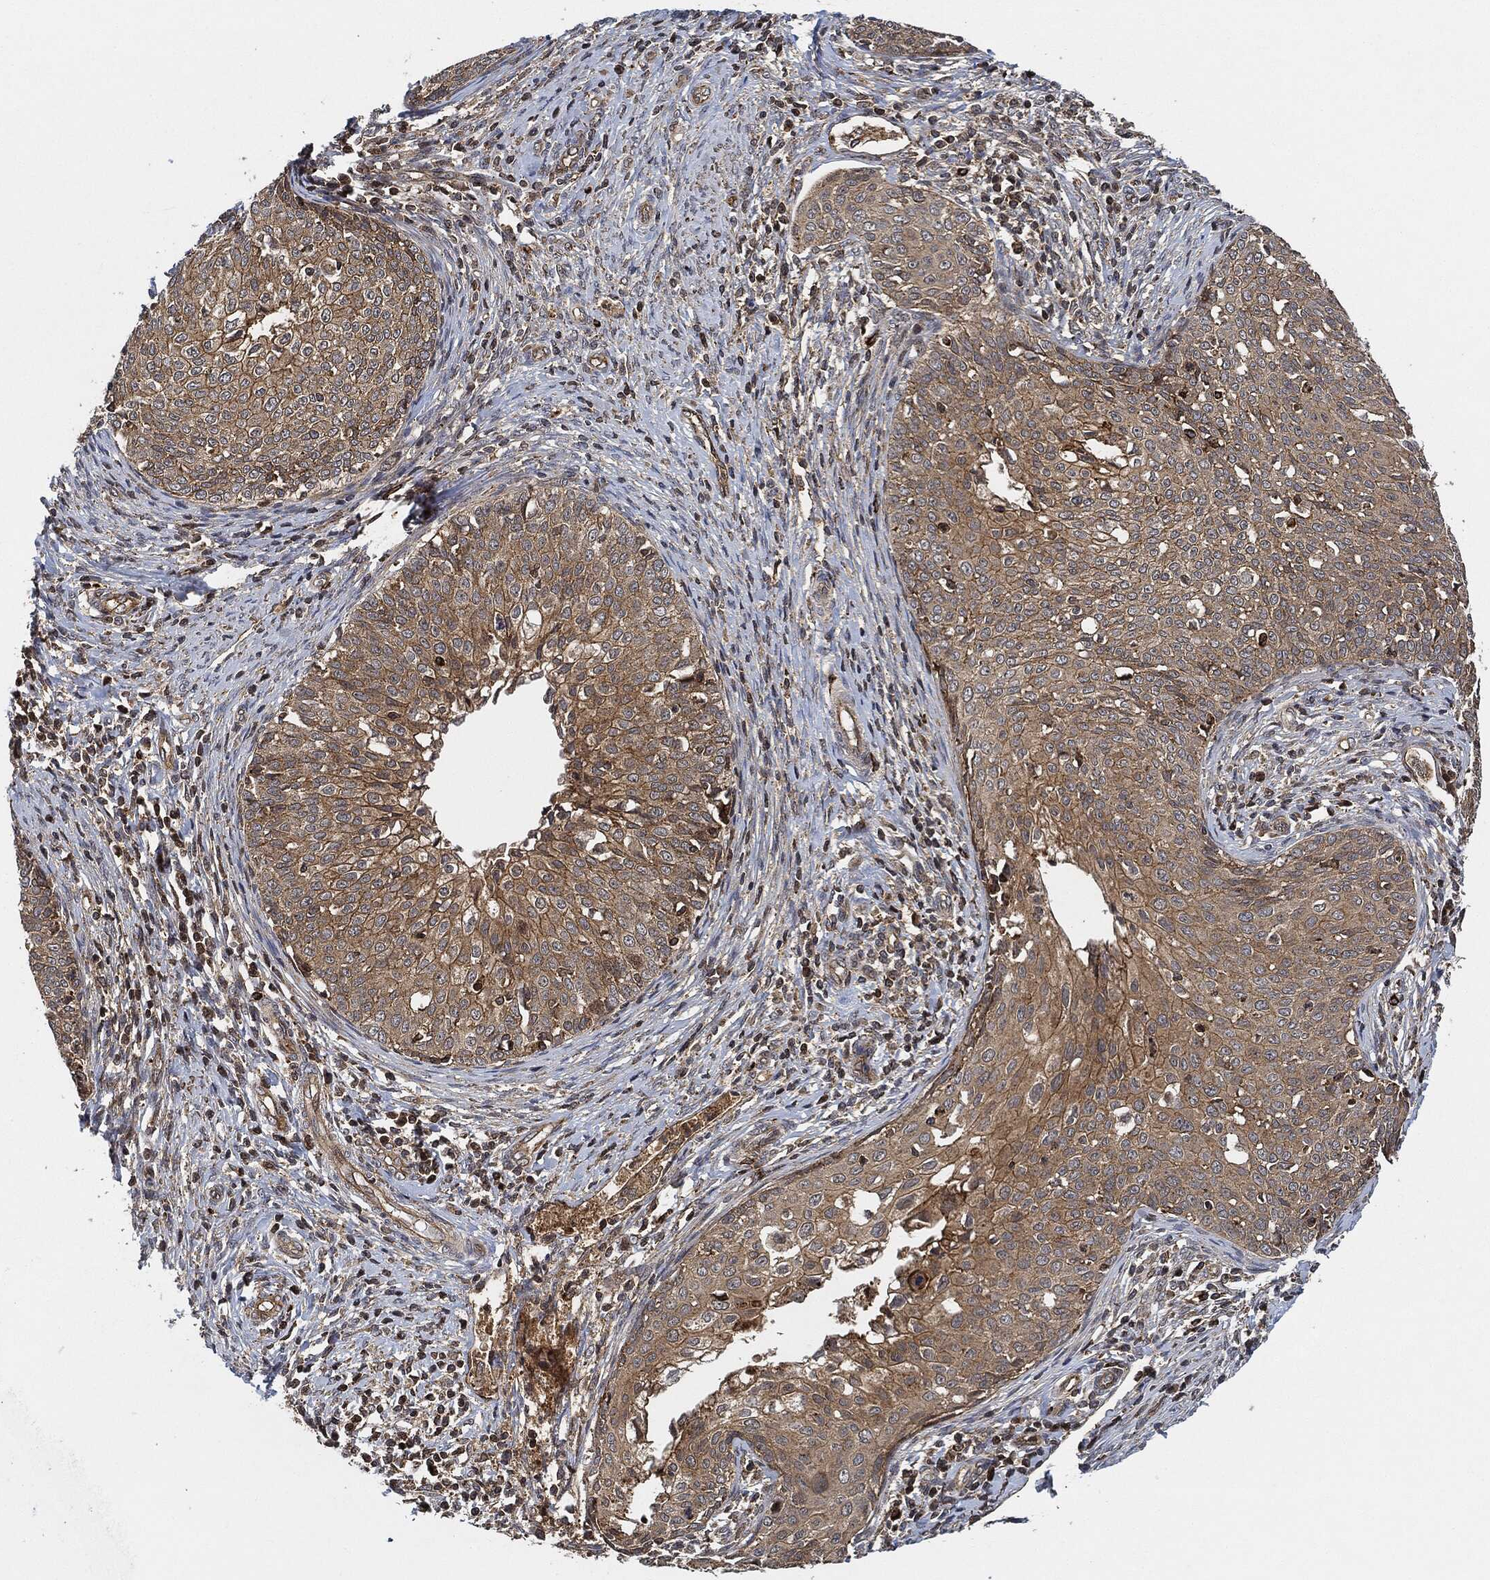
{"staining": {"intensity": "moderate", "quantity": "25%-75%", "location": "cytoplasmic/membranous"}, "tissue": "cervical cancer", "cell_type": "Tumor cells", "image_type": "cancer", "snomed": [{"axis": "morphology", "description": "Squamous cell carcinoma, NOS"}, {"axis": "topography", "description": "Cervix"}], "caption": "Approximately 25%-75% of tumor cells in cervical cancer (squamous cell carcinoma) reveal moderate cytoplasmic/membranous protein positivity as visualized by brown immunohistochemical staining.", "gene": "MAP3K3", "patient": {"sex": "female", "age": 51}}